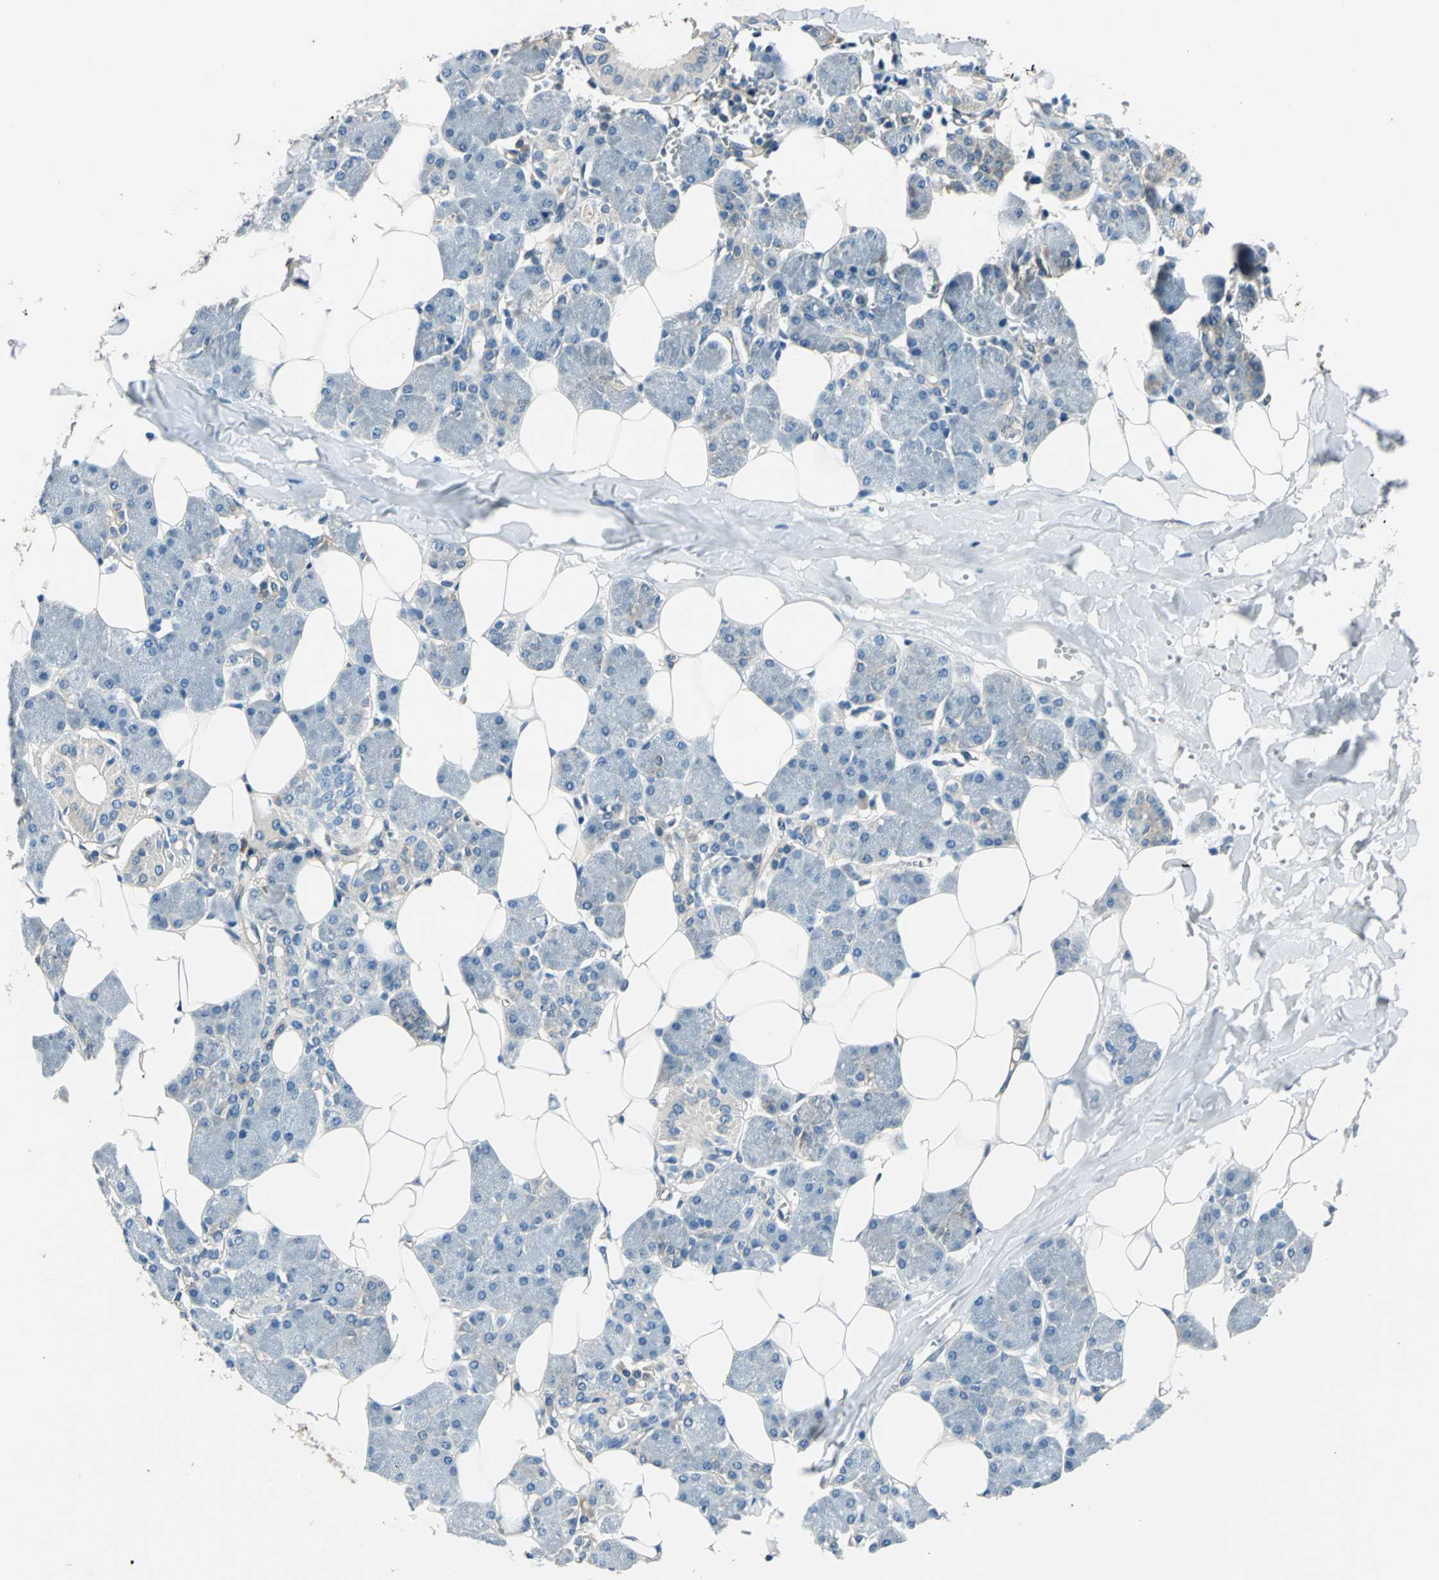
{"staining": {"intensity": "weak", "quantity": "25%-75%", "location": "cytoplasmic/membranous"}, "tissue": "salivary gland", "cell_type": "Glandular cells", "image_type": "normal", "snomed": [{"axis": "morphology", "description": "Normal tissue, NOS"}, {"axis": "morphology", "description": "Adenoma, NOS"}, {"axis": "topography", "description": "Salivary gland"}], "caption": "About 25%-75% of glandular cells in unremarkable human salivary gland exhibit weak cytoplasmic/membranous protein expression as visualized by brown immunohistochemical staining.", "gene": "CDC42EP1", "patient": {"sex": "female", "age": 32}}